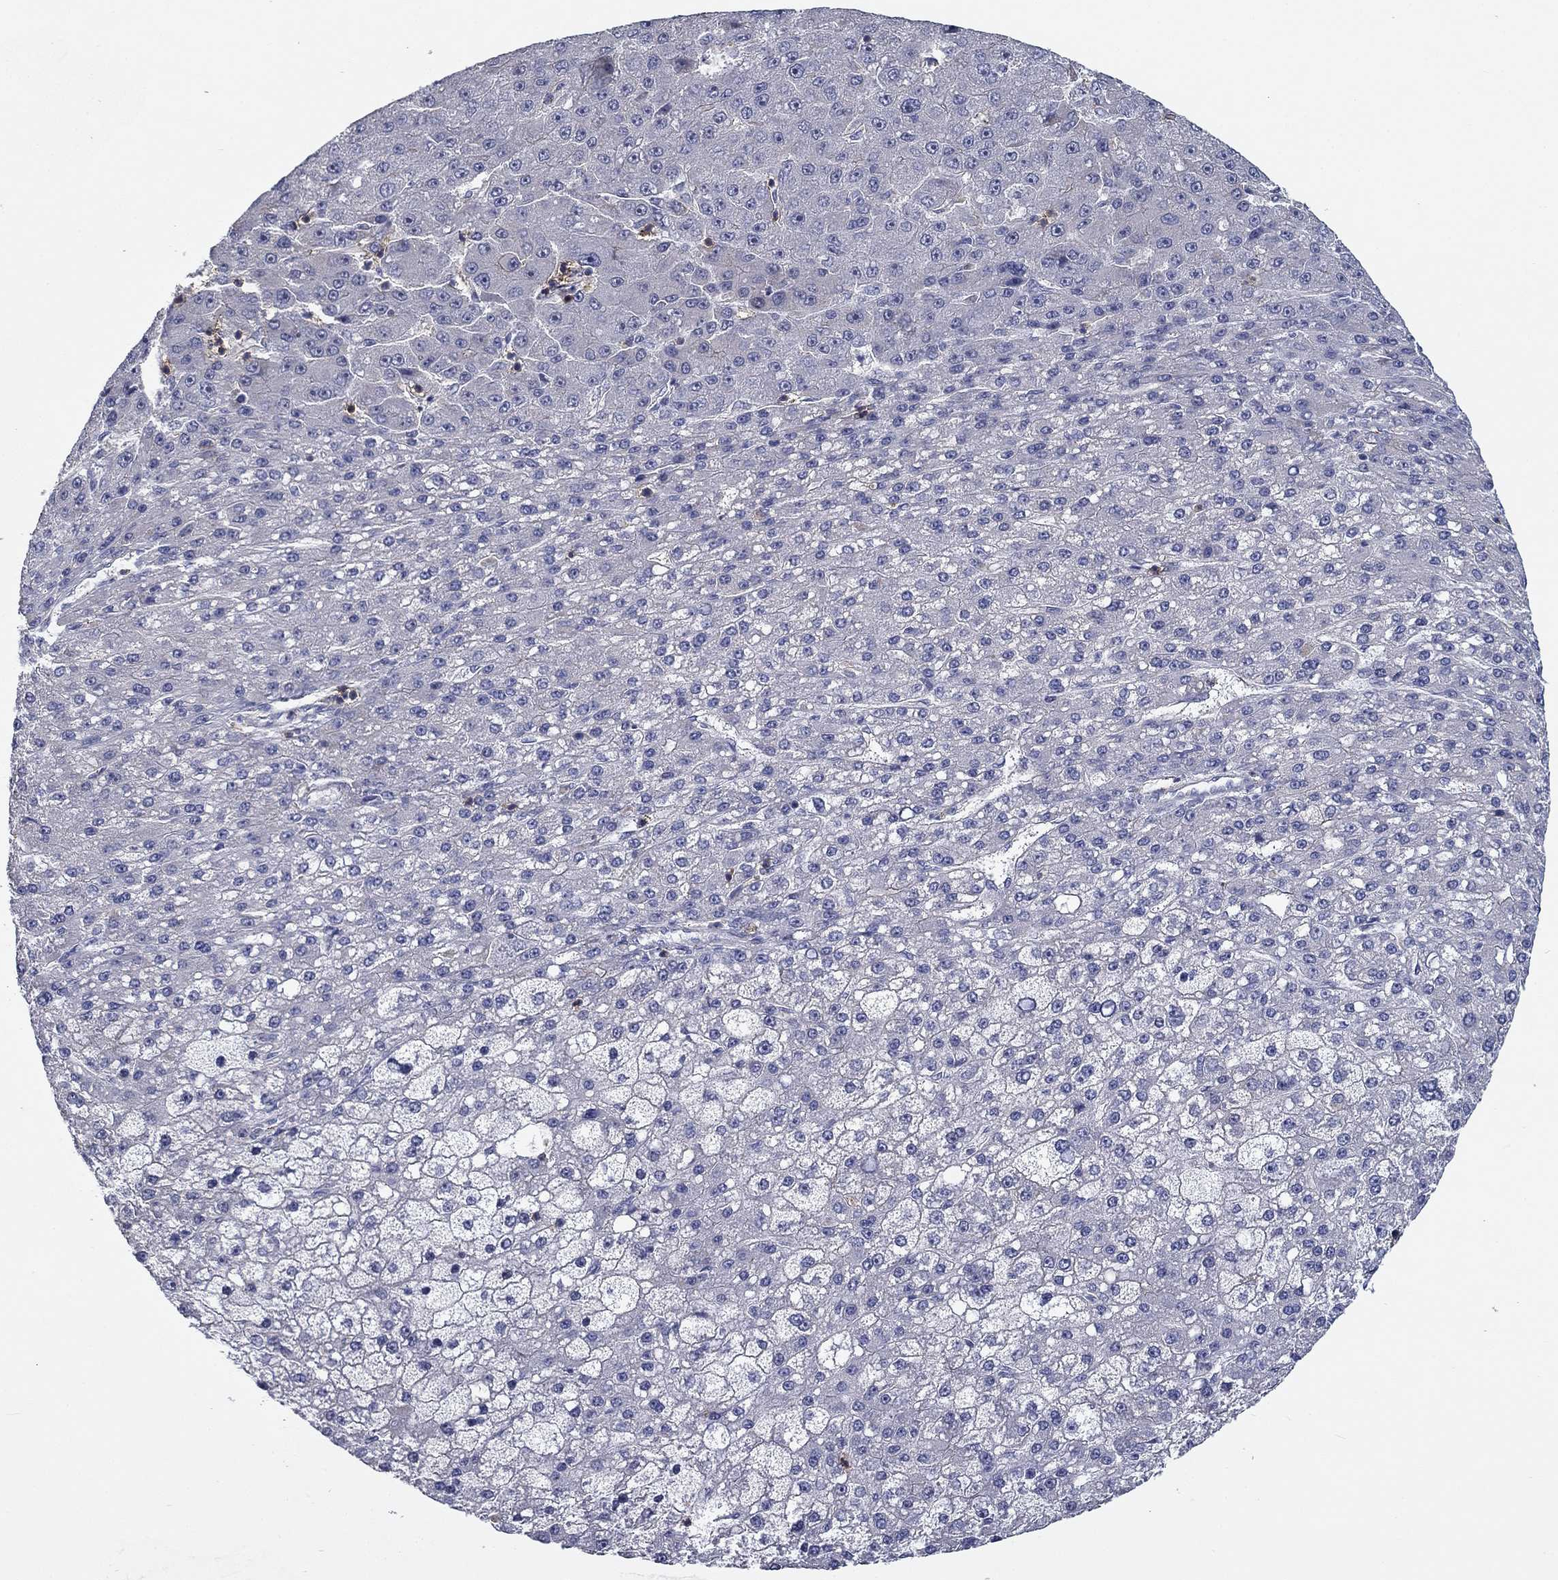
{"staining": {"intensity": "negative", "quantity": "none", "location": "none"}, "tissue": "liver cancer", "cell_type": "Tumor cells", "image_type": "cancer", "snomed": [{"axis": "morphology", "description": "Carcinoma, Hepatocellular, NOS"}, {"axis": "topography", "description": "Liver"}], "caption": "Immunohistochemical staining of human liver hepatocellular carcinoma displays no significant positivity in tumor cells.", "gene": "SIT1", "patient": {"sex": "male", "age": 67}}